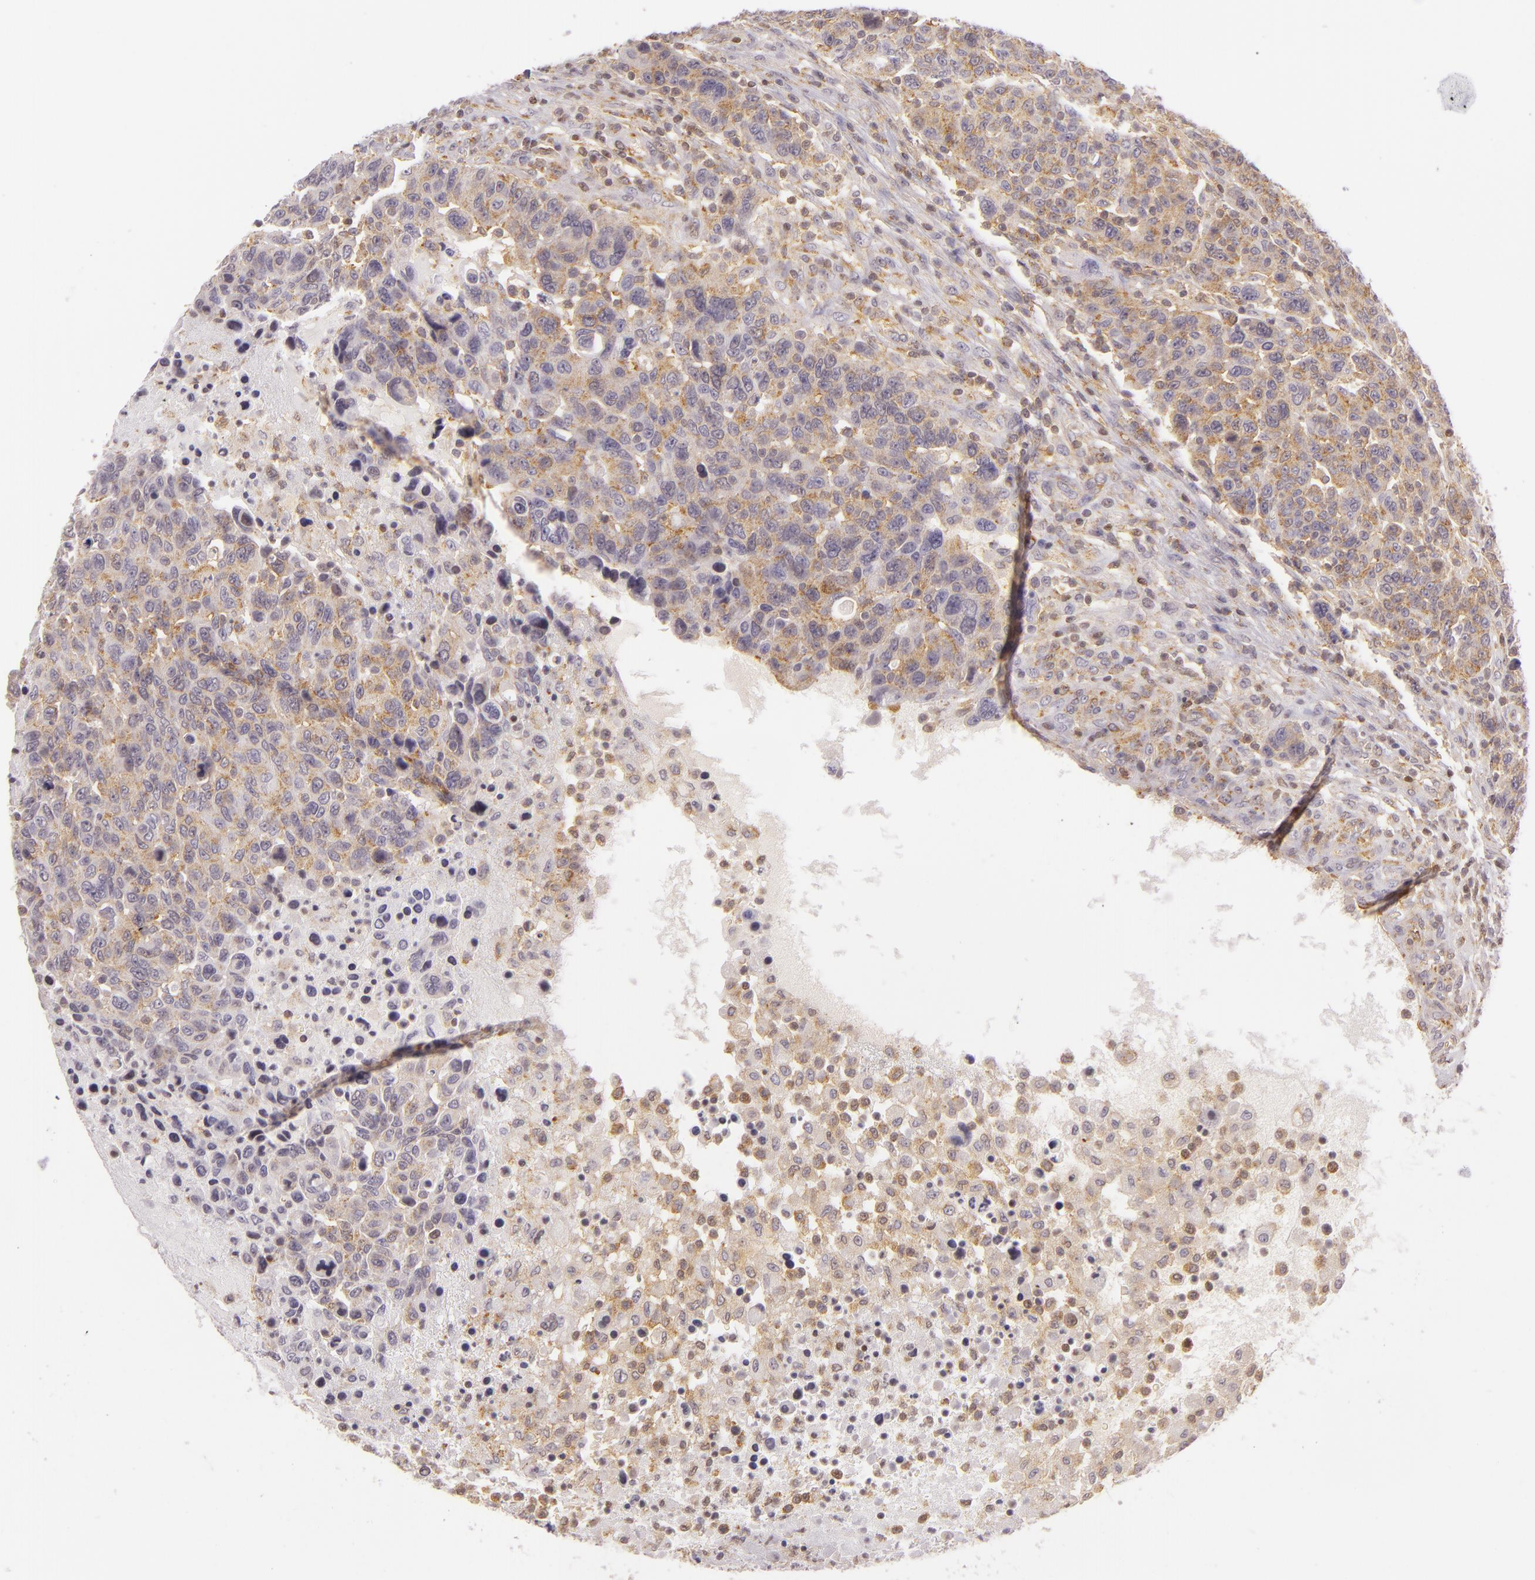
{"staining": {"intensity": "moderate", "quantity": "25%-75%", "location": "cytoplasmic/membranous,nuclear"}, "tissue": "breast cancer", "cell_type": "Tumor cells", "image_type": "cancer", "snomed": [{"axis": "morphology", "description": "Duct carcinoma"}, {"axis": "topography", "description": "Breast"}], "caption": "Immunohistochemical staining of human breast invasive ductal carcinoma demonstrates medium levels of moderate cytoplasmic/membranous and nuclear protein staining in approximately 25%-75% of tumor cells.", "gene": "IMPDH1", "patient": {"sex": "female", "age": 37}}